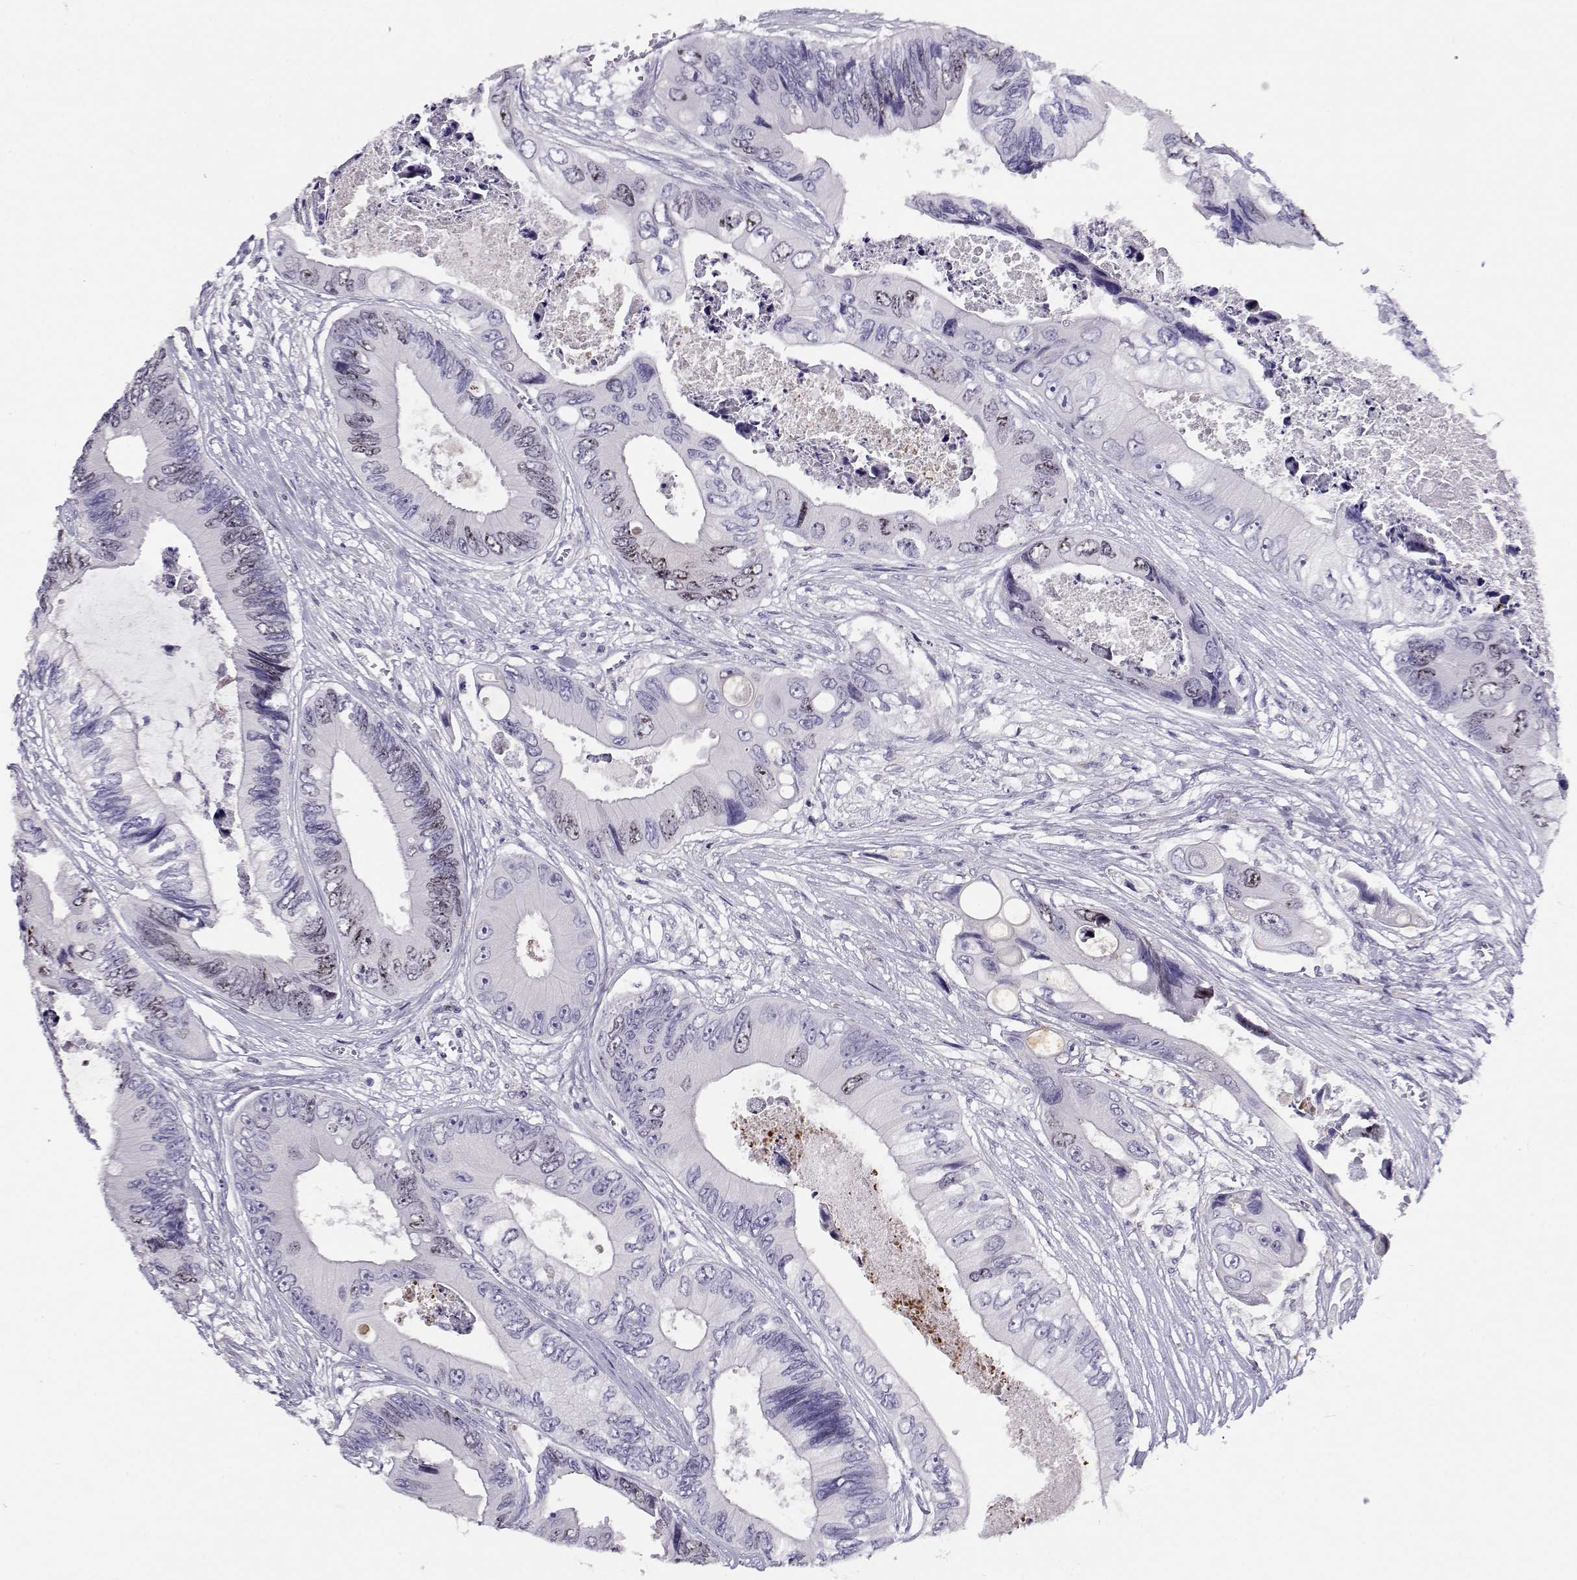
{"staining": {"intensity": "negative", "quantity": "none", "location": "none"}, "tissue": "colorectal cancer", "cell_type": "Tumor cells", "image_type": "cancer", "snomed": [{"axis": "morphology", "description": "Adenocarcinoma, NOS"}, {"axis": "topography", "description": "Rectum"}], "caption": "High power microscopy image of an IHC histopathology image of adenocarcinoma (colorectal), revealing no significant expression in tumor cells.", "gene": "NPW", "patient": {"sex": "male", "age": 63}}